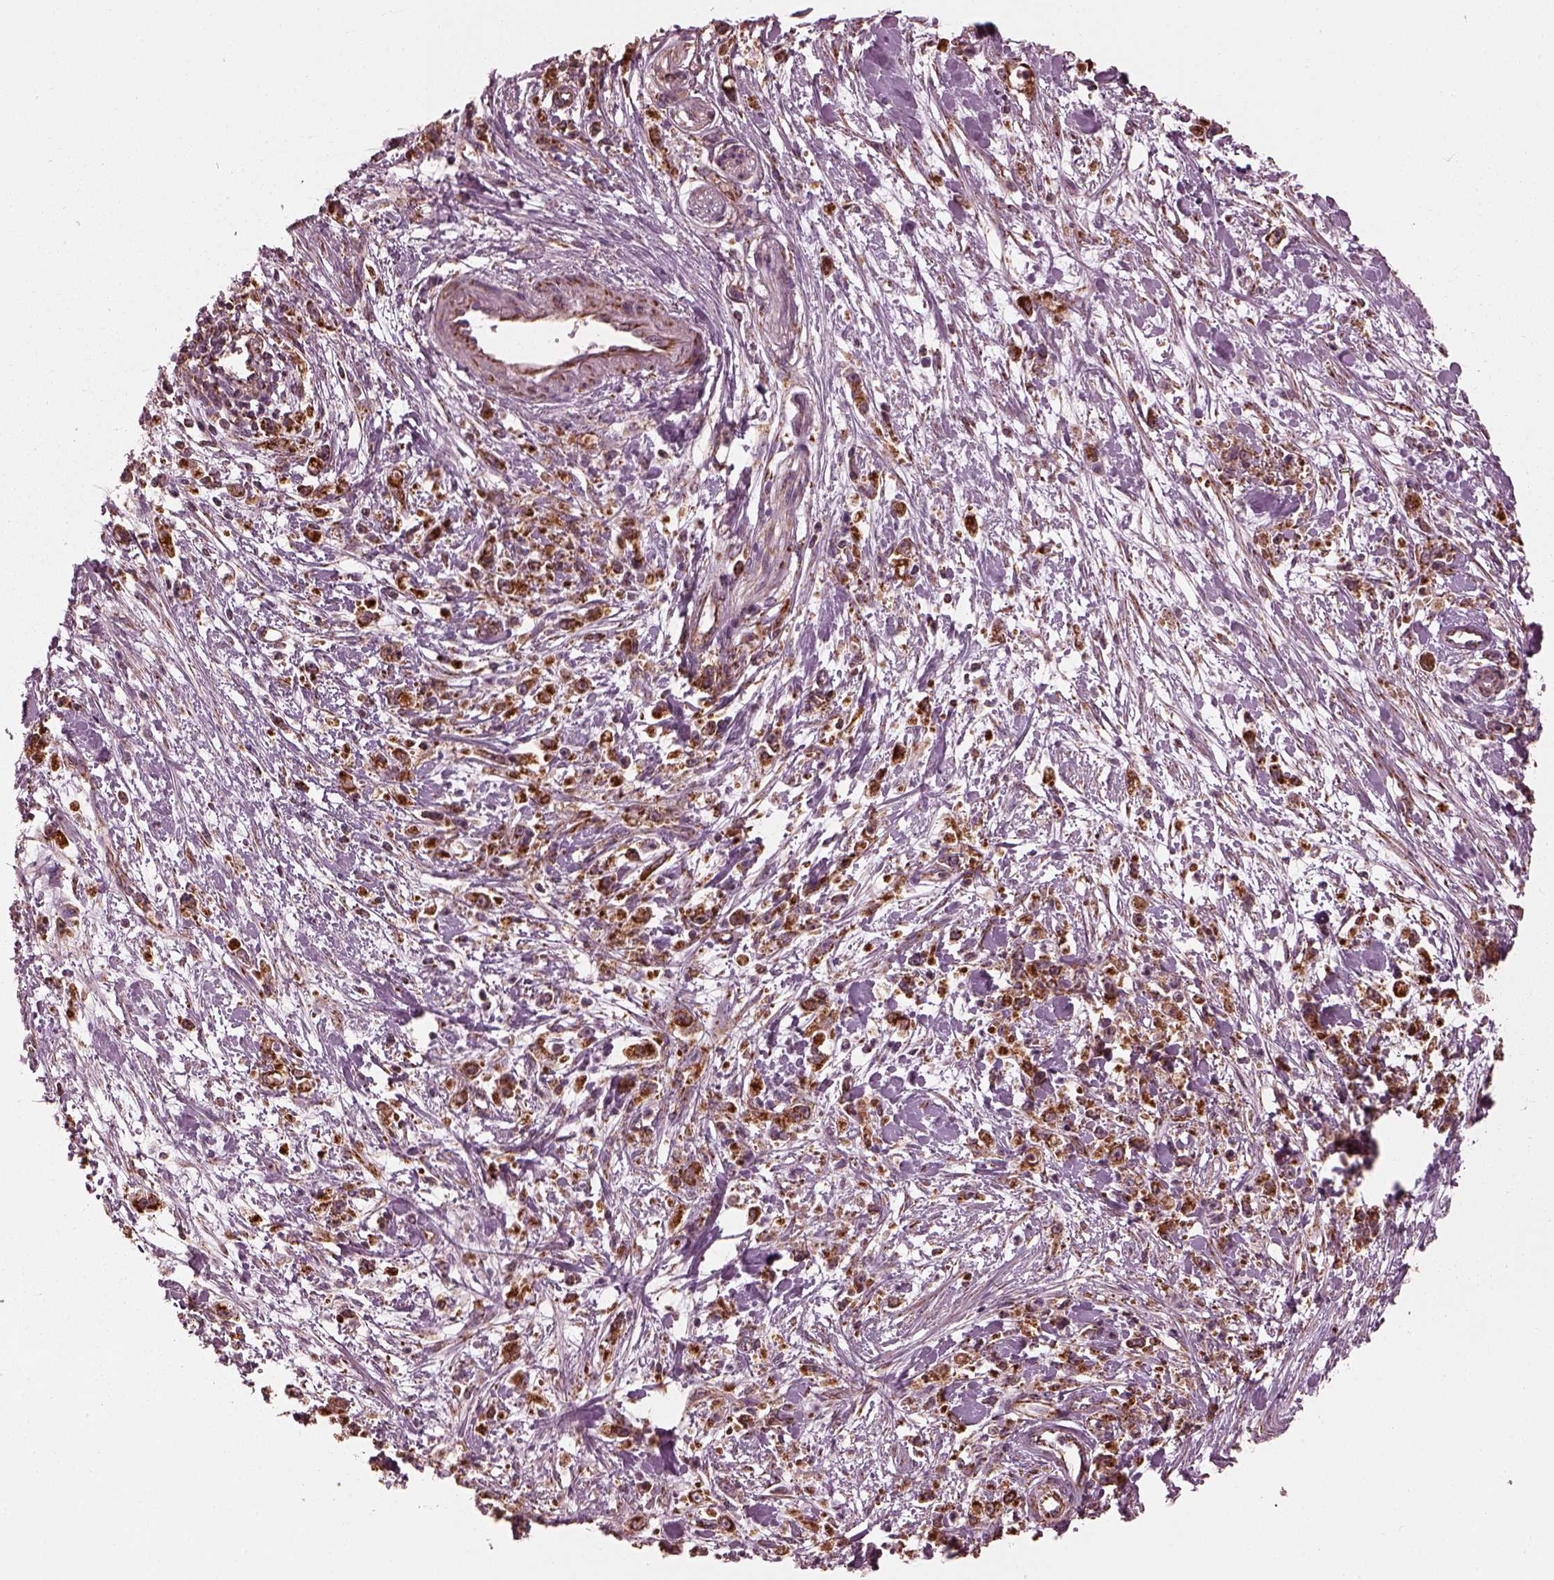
{"staining": {"intensity": "strong", "quantity": "25%-75%", "location": "cytoplasmic/membranous"}, "tissue": "stomach cancer", "cell_type": "Tumor cells", "image_type": "cancer", "snomed": [{"axis": "morphology", "description": "Adenocarcinoma, NOS"}, {"axis": "topography", "description": "Stomach"}], "caption": "Protein staining of adenocarcinoma (stomach) tissue displays strong cytoplasmic/membranous positivity in approximately 25%-75% of tumor cells.", "gene": "NDUFB10", "patient": {"sex": "female", "age": 59}}